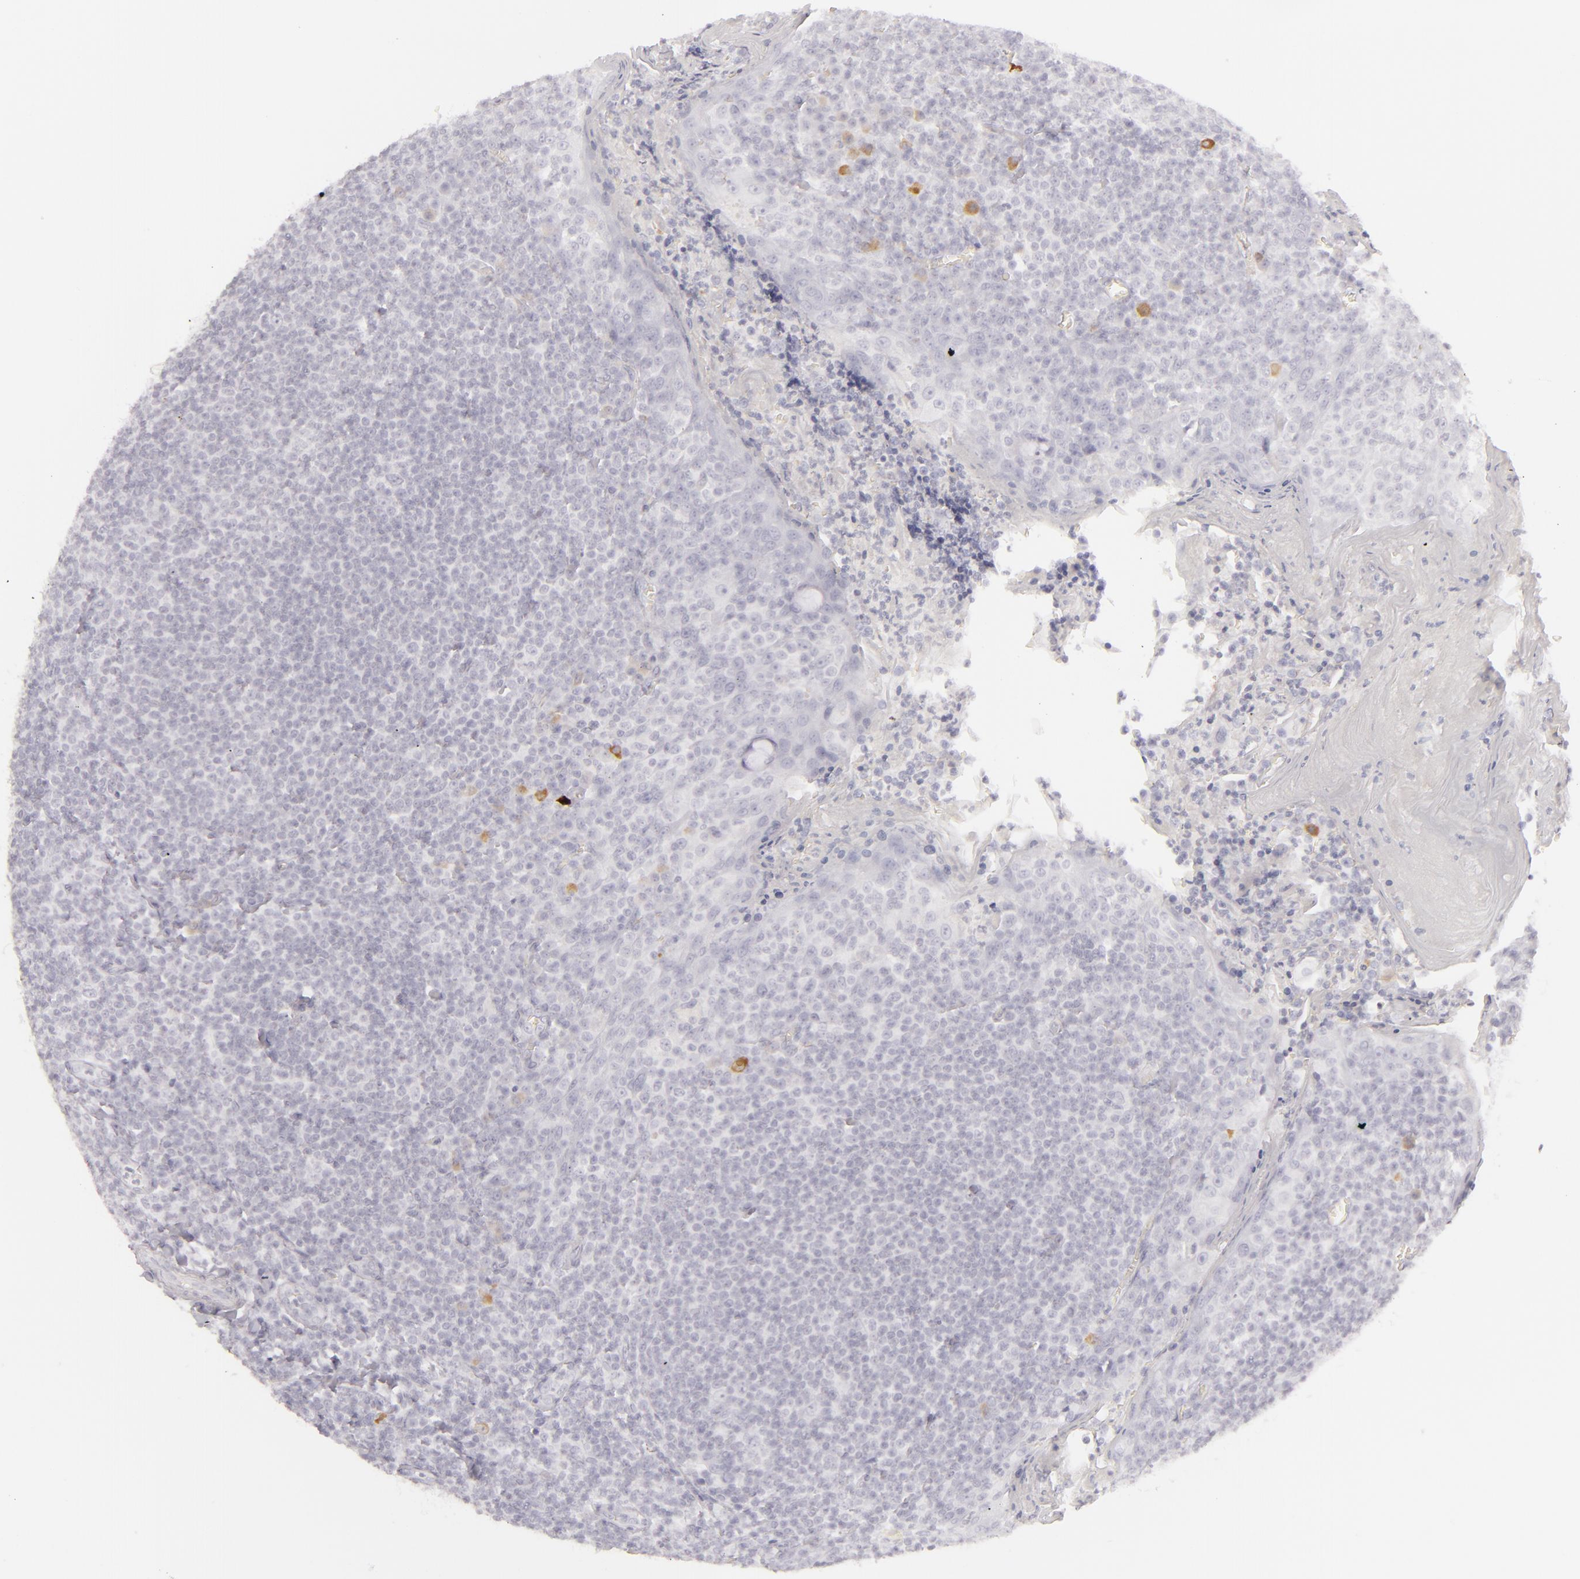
{"staining": {"intensity": "negative", "quantity": "none", "location": "none"}, "tissue": "tonsil", "cell_type": "Germinal center cells", "image_type": "normal", "snomed": [{"axis": "morphology", "description": "Normal tissue, NOS"}, {"axis": "topography", "description": "Tonsil"}], "caption": "DAB (3,3'-diaminobenzidine) immunohistochemical staining of benign tonsil demonstrates no significant expression in germinal center cells.", "gene": "CDX2", "patient": {"sex": "male", "age": 31}}